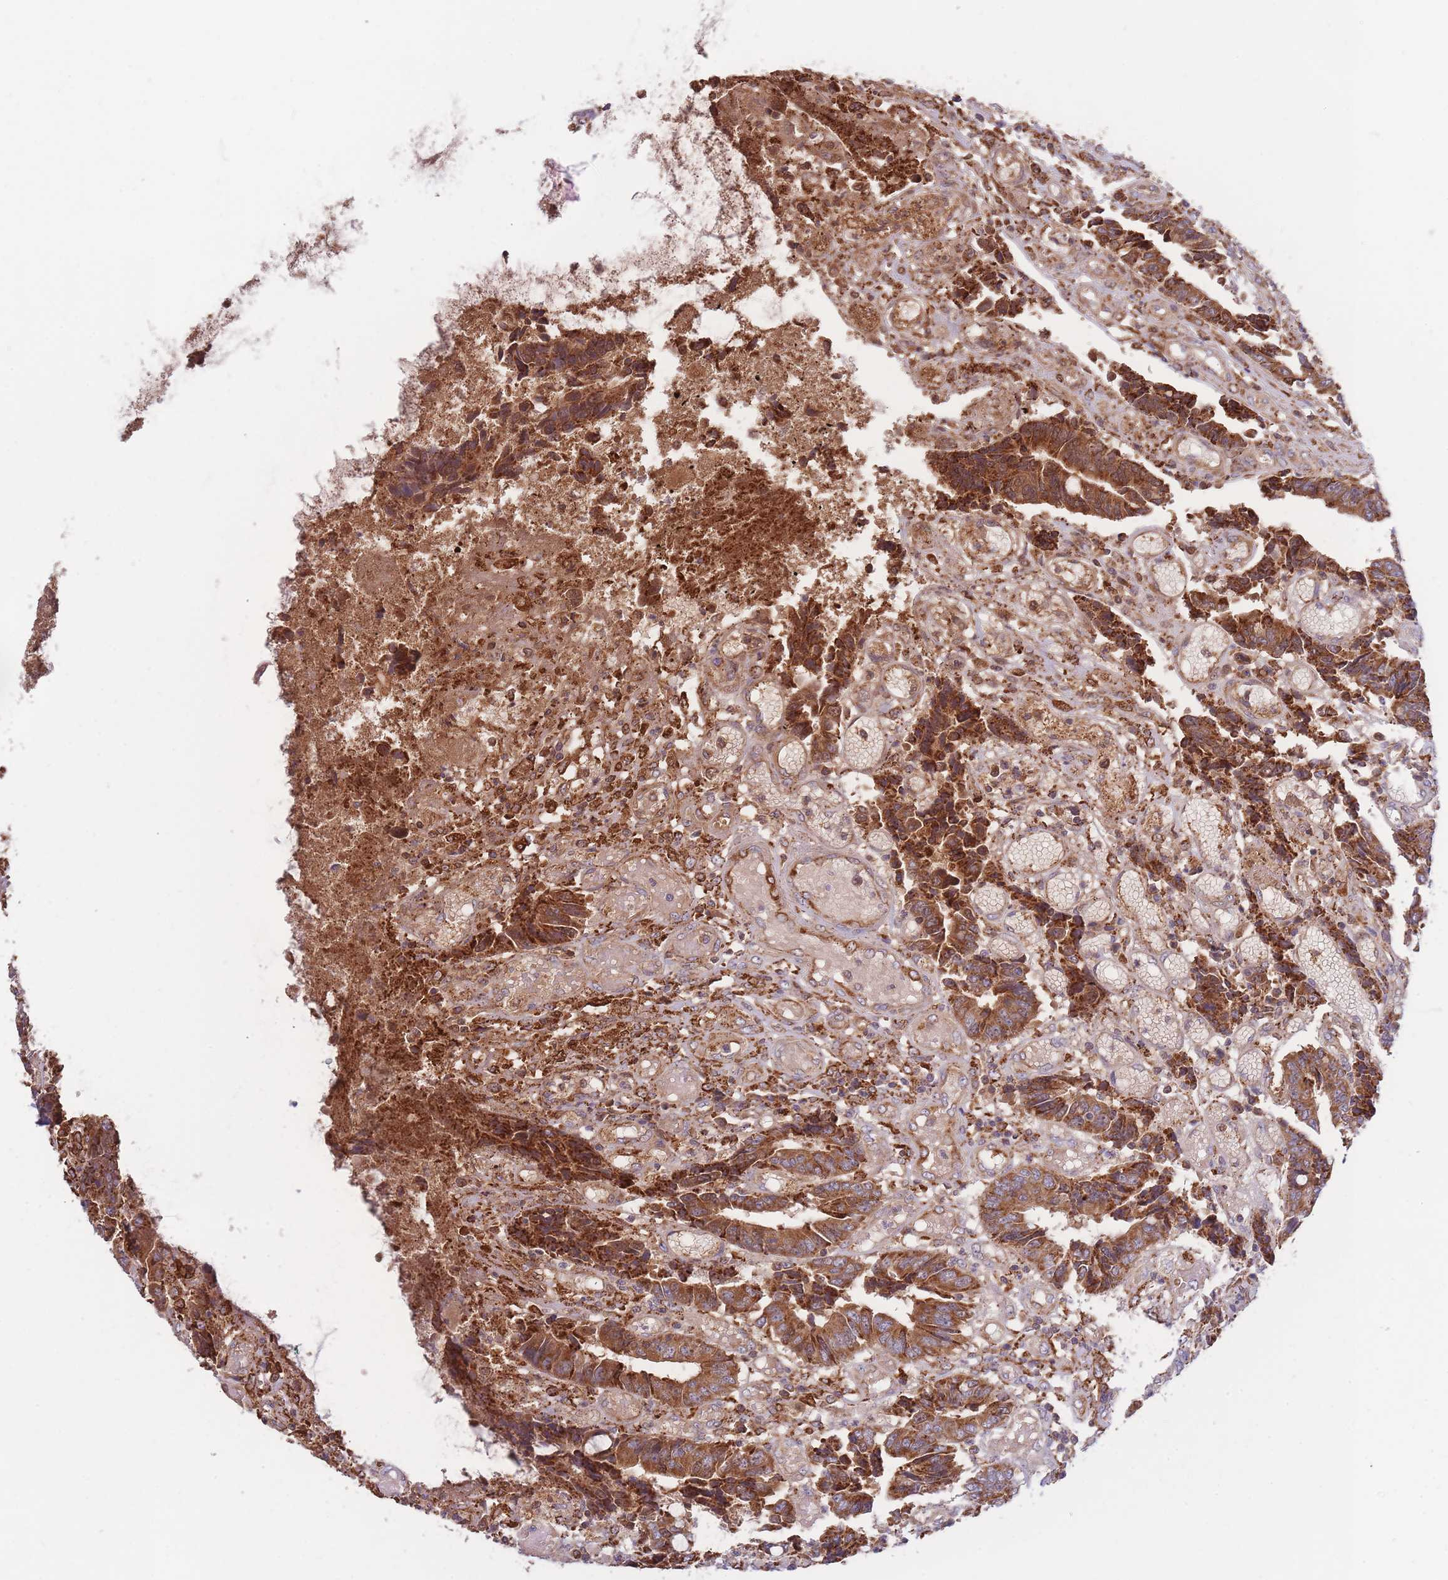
{"staining": {"intensity": "strong", "quantity": ">75%", "location": "cytoplasmic/membranous"}, "tissue": "colorectal cancer", "cell_type": "Tumor cells", "image_type": "cancer", "snomed": [{"axis": "morphology", "description": "Adenocarcinoma, NOS"}, {"axis": "topography", "description": "Rectum"}], "caption": "Colorectal cancer stained with IHC shows strong cytoplasmic/membranous expression in about >75% of tumor cells.", "gene": "MRPL17", "patient": {"sex": "male", "age": 84}}